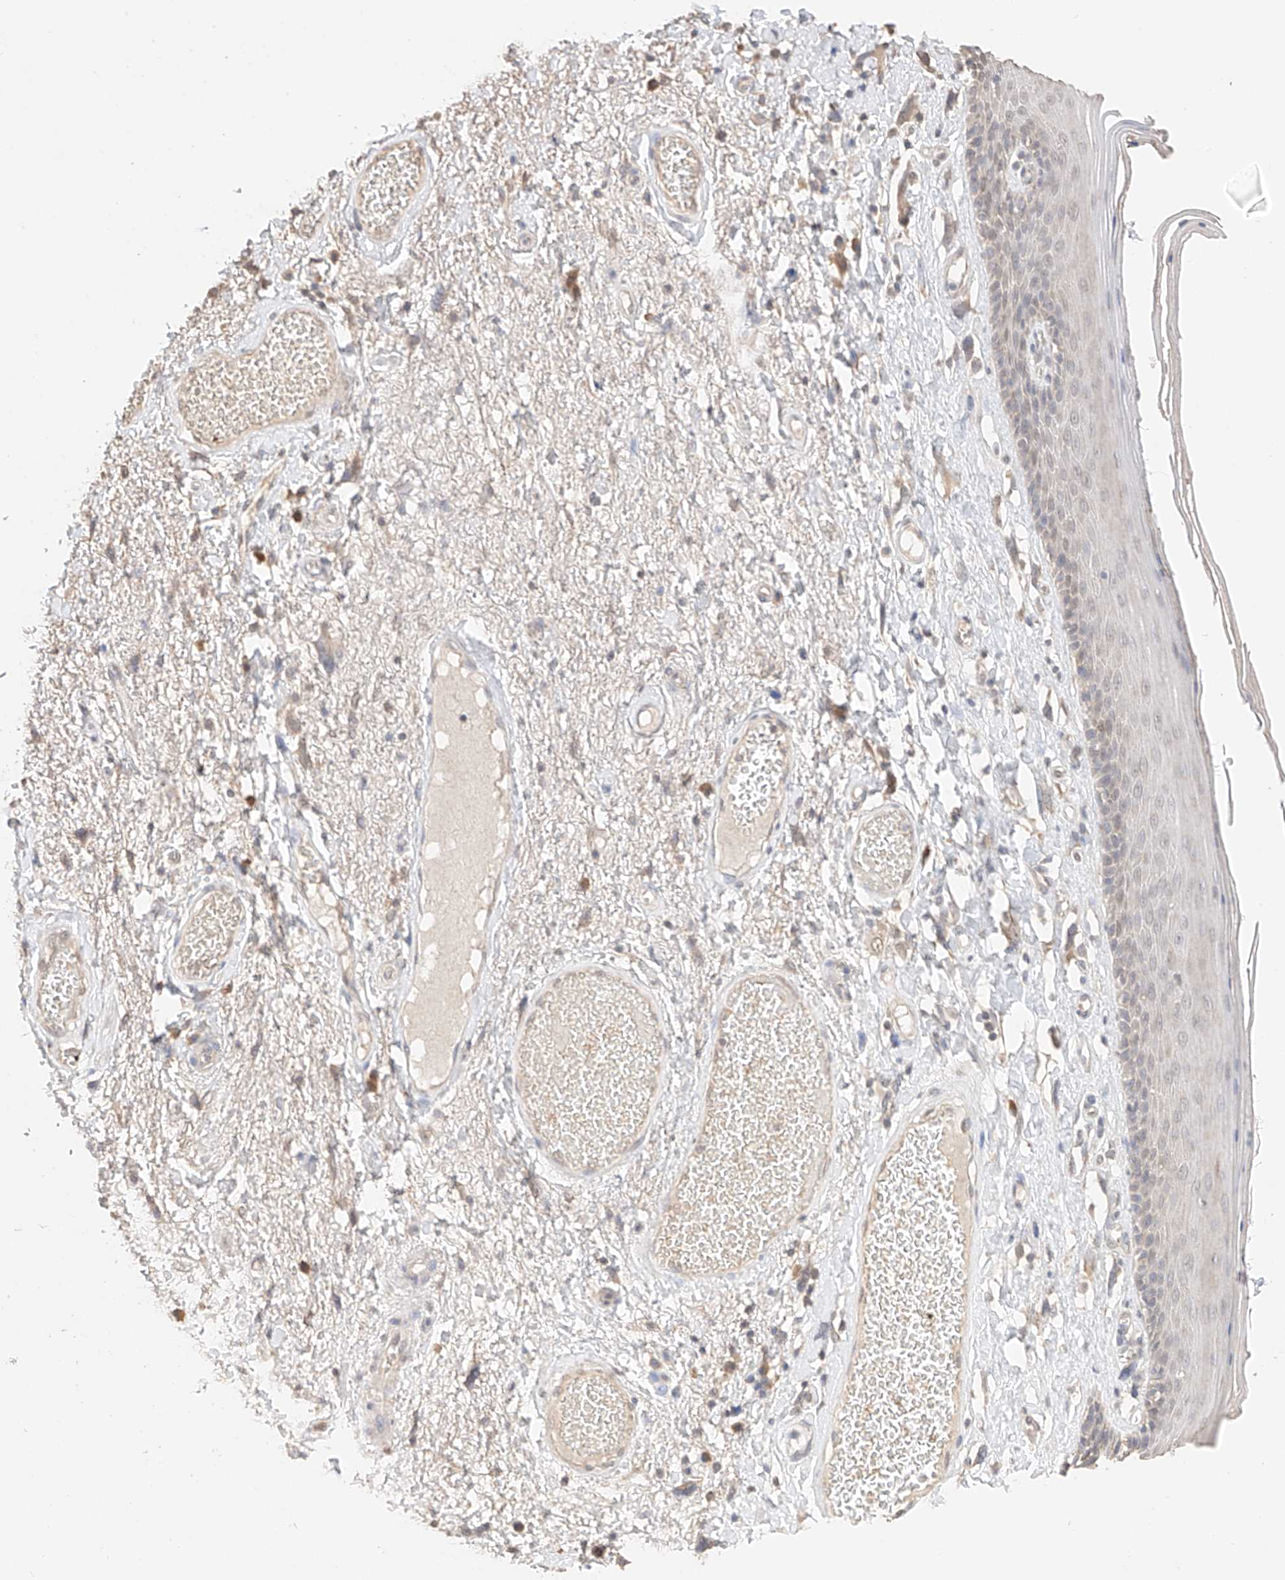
{"staining": {"intensity": "weak", "quantity": "25%-75%", "location": "cytoplasmic/membranous"}, "tissue": "skin", "cell_type": "Epidermal cells", "image_type": "normal", "snomed": [{"axis": "morphology", "description": "Normal tissue, NOS"}, {"axis": "topography", "description": "Anal"}], "caption": "A brown stain highlights weak cytoplasmic/membranous staining of a protein in epidermal cells of unremarkable skin. (IHC, brightfield microscopy, high magnification).", "gene": "IL22RA2", "patient": {"sex": "male", "age": 69}}